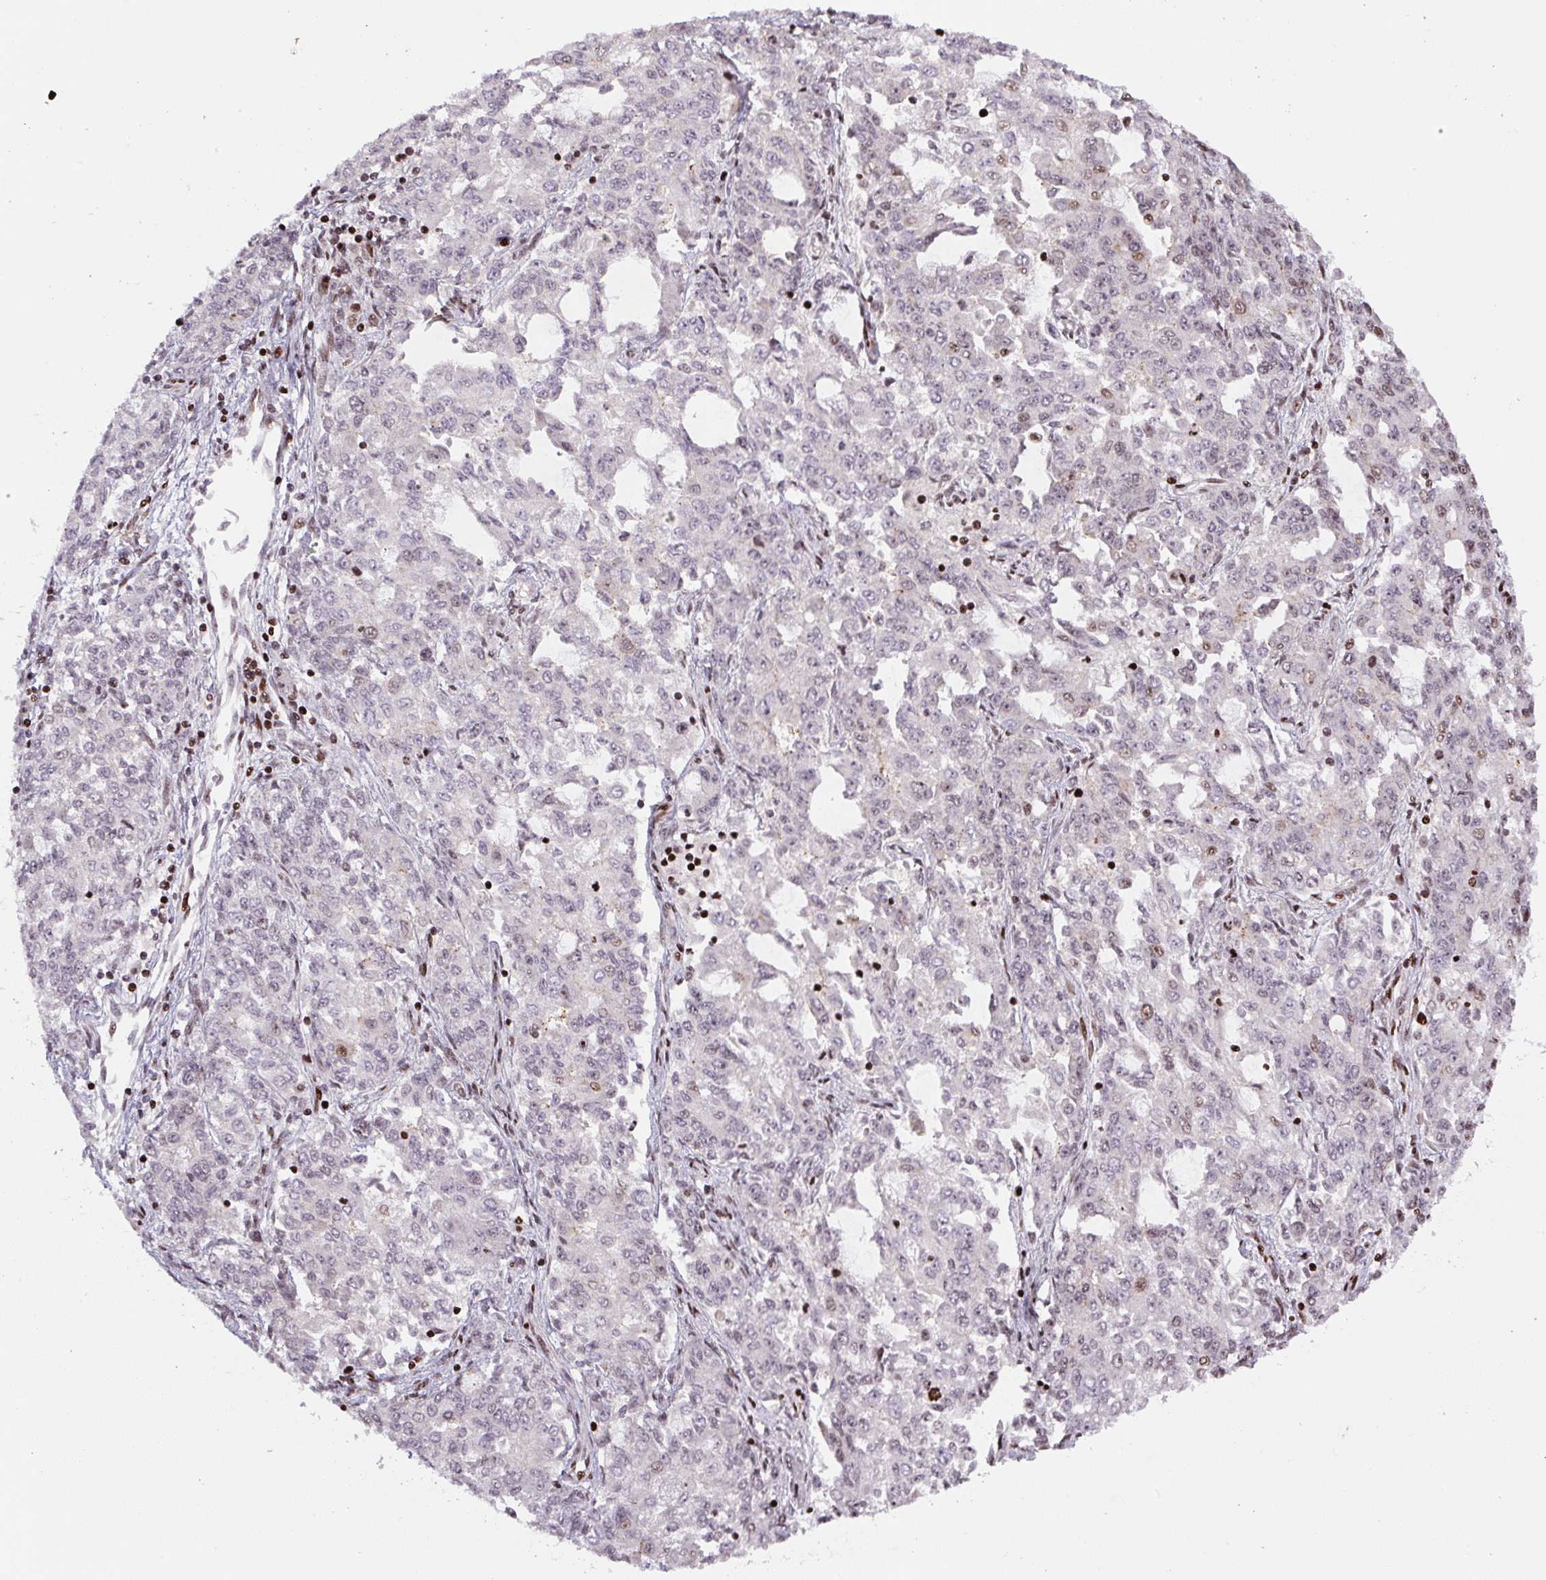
{"staining": {"intensity": "negative", "quantity": "none", "location": "none"}, "tissue": "endometrial cancer", "cell_type": "Tumor cells", "image_type": "cancer", "snomed": [{"axis": "morphology", "description": "Adenocarcinoma, NOS"}, {"axis": "topography", "description": "Endometrium"}], "caption": "Immunohistochemistry (IHC) of human adenocarcinoma (endometrial) shows no positivity in tumor cells.", "gene": "PYDC2", "patient": {"sex": "female", "age": 50}}